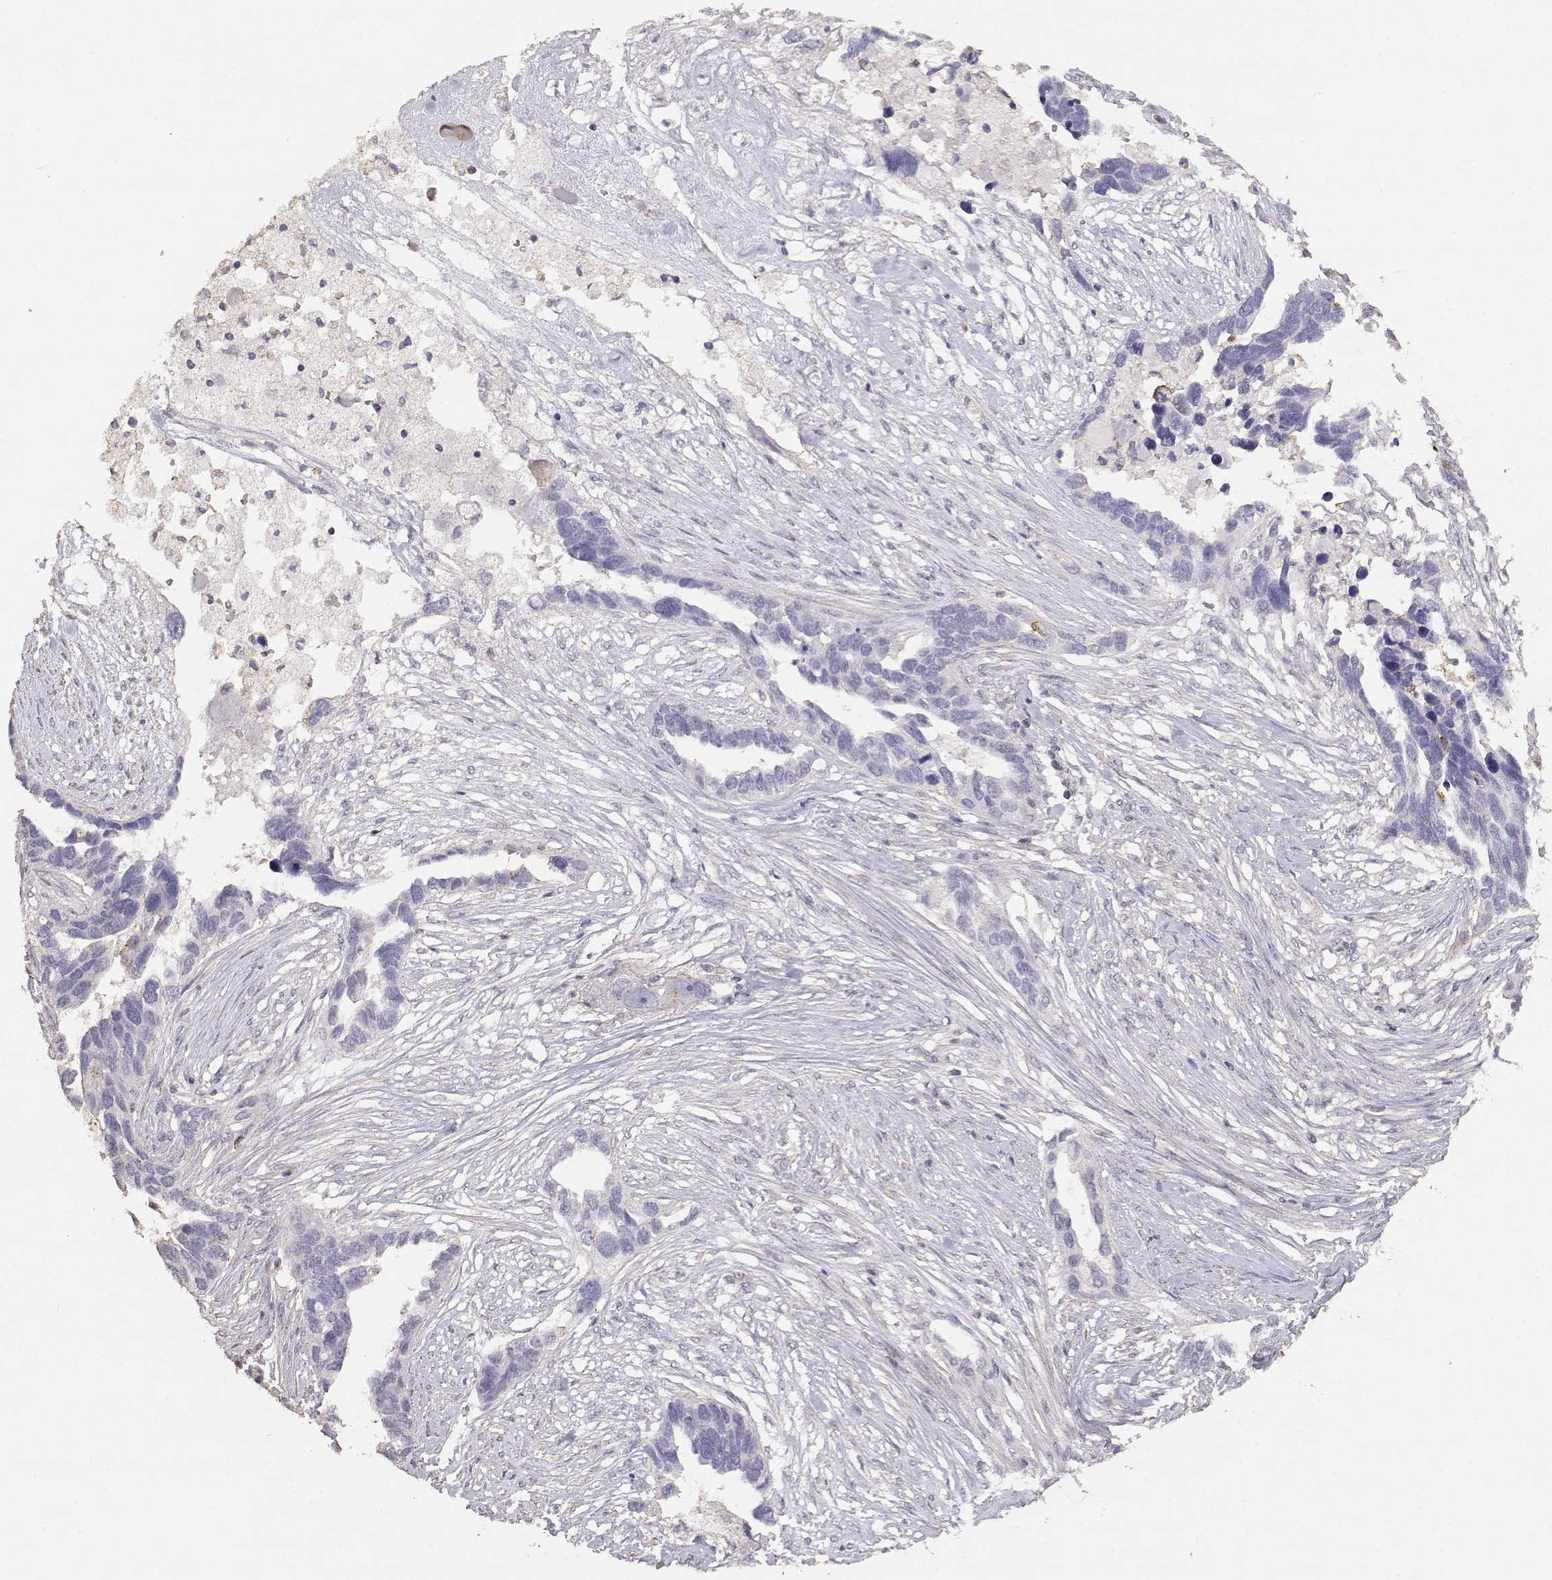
{"staining": {"intensity": "negative", "quantity": "none", "location": "none"}, "tissue": "ovarian cancer", "cell_type": "Tumor cells", "image_type": "cancer", "snomed": [{"axis": "morphology", "description": "Cystadenocarcinoma, serous, NOS"}, {"axis": "topography", "description": "Ovary"}], "caption": "Immunohistochemical staining of ovarian cancer (serous cystadenocarcinoma) exhibits no significant positivity in tumor cells.", "gene": "TNFRSF10C", "patient": {"sex": "female", "age": 54}}